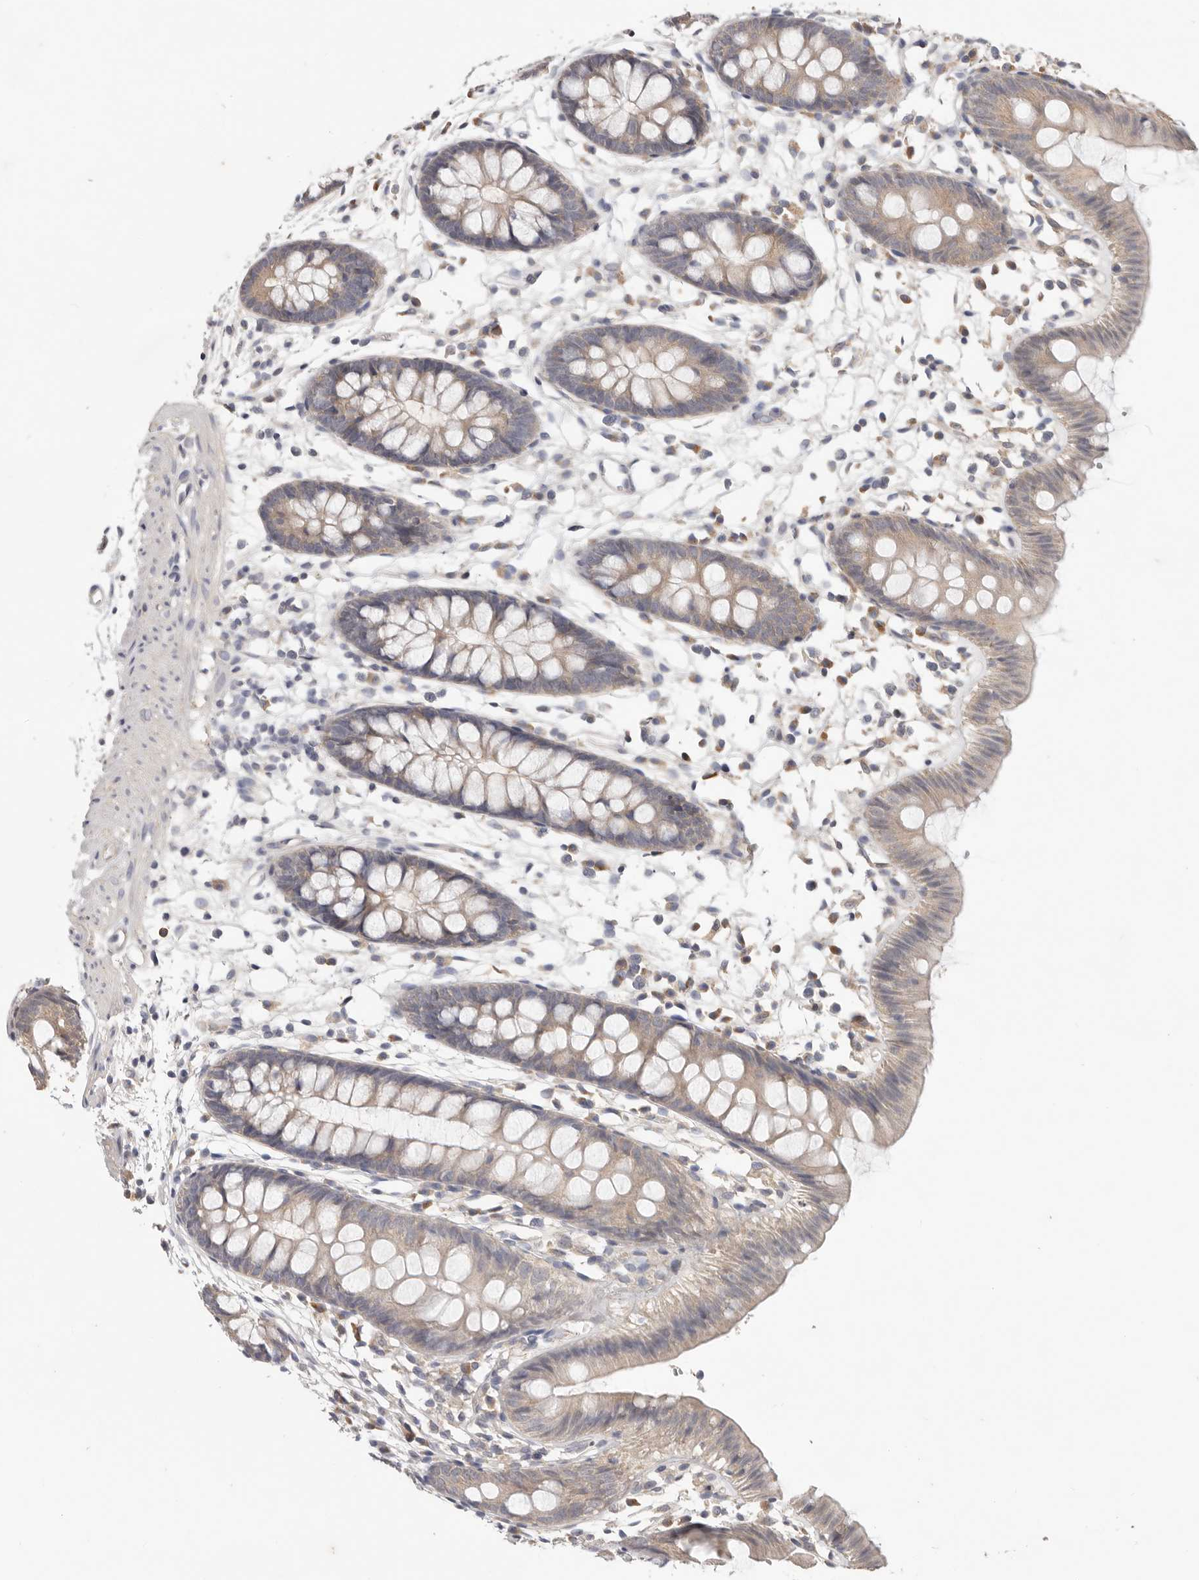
{"staining": {"intensity": "weak", "quantity": "25%-75%", "location": "cytoplasmic/membranous"}, "tissue": "colon", "cell_type": "Endothelial cells", "image_type": "normal", "snomed": [{"axis": "morphology", "description": "Normal tissue, NOS"}, {"axis": "topography", "description": "Colon"}], "caption": "Colon stained with IHC displays weak cytoplasmic/membranous expression in approximately 25%-75% of endothelial cells.", "gene": "WDR77", "patient": {"sex": "male", "age": 56}}